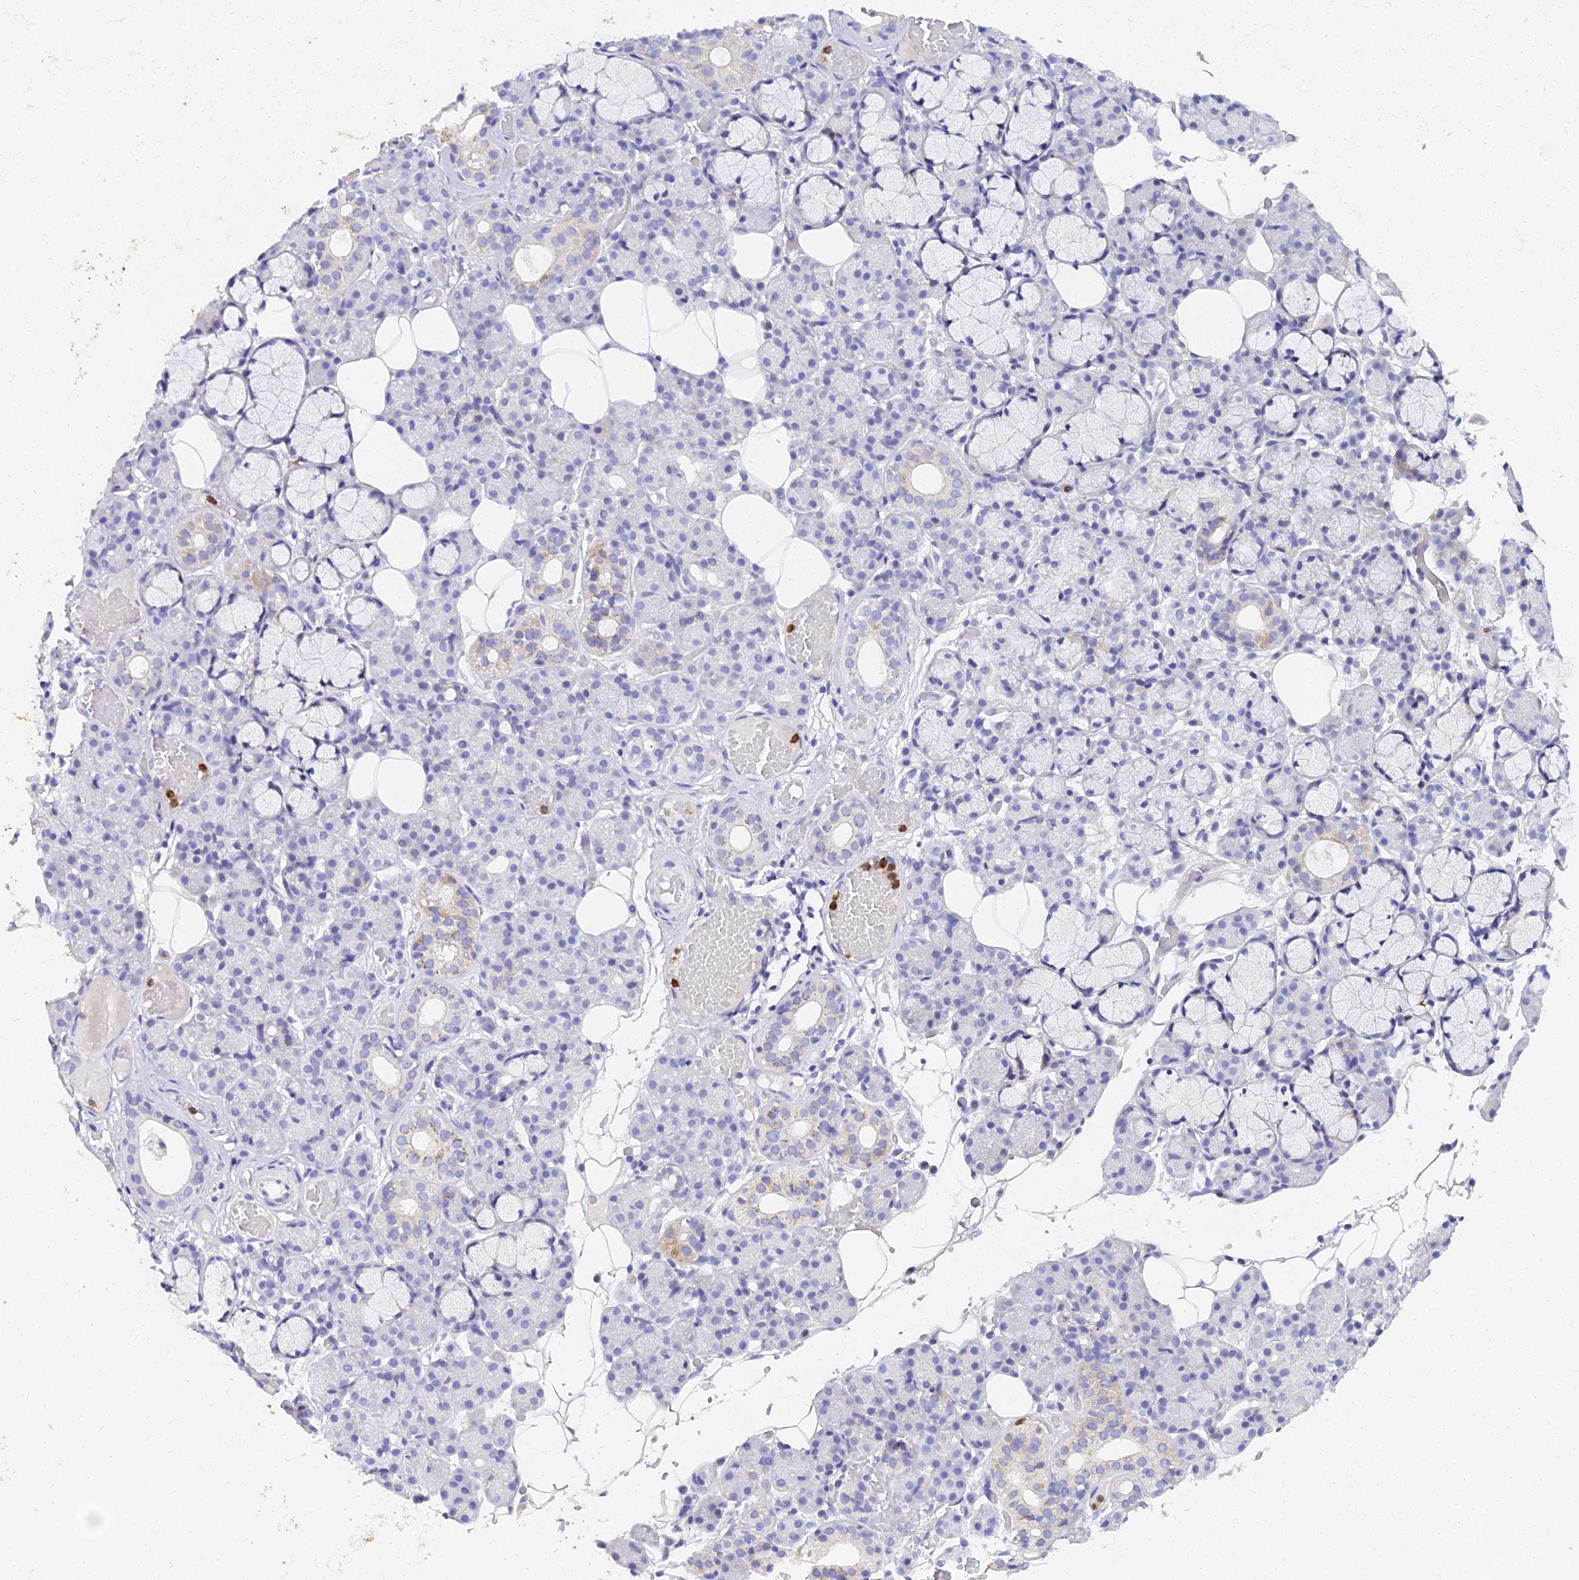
{"staining": {"intensity": "weak", "quantity": "<25%", "location": "cytoplasmic/membranous"}, "tissue": "salivary gland", "cell_type": "Glandular cells", "image_type": "normal", "snomed": [{"axis": "morphology", "description": "Normal tissue, NOS"}, {"axis": "topography", "description": "Salivary gland"}], "caption": "This is a micrograph of immunohistochemistry (IHC) staining of normal salivary gland, which shows no expression in glandular cells. (DAB immunohistochemistry (IHC) visualized using brightfield microscopy, high magnification).", "gene": "VWC2L", "patient": {"sex": "male", "age": 63}}